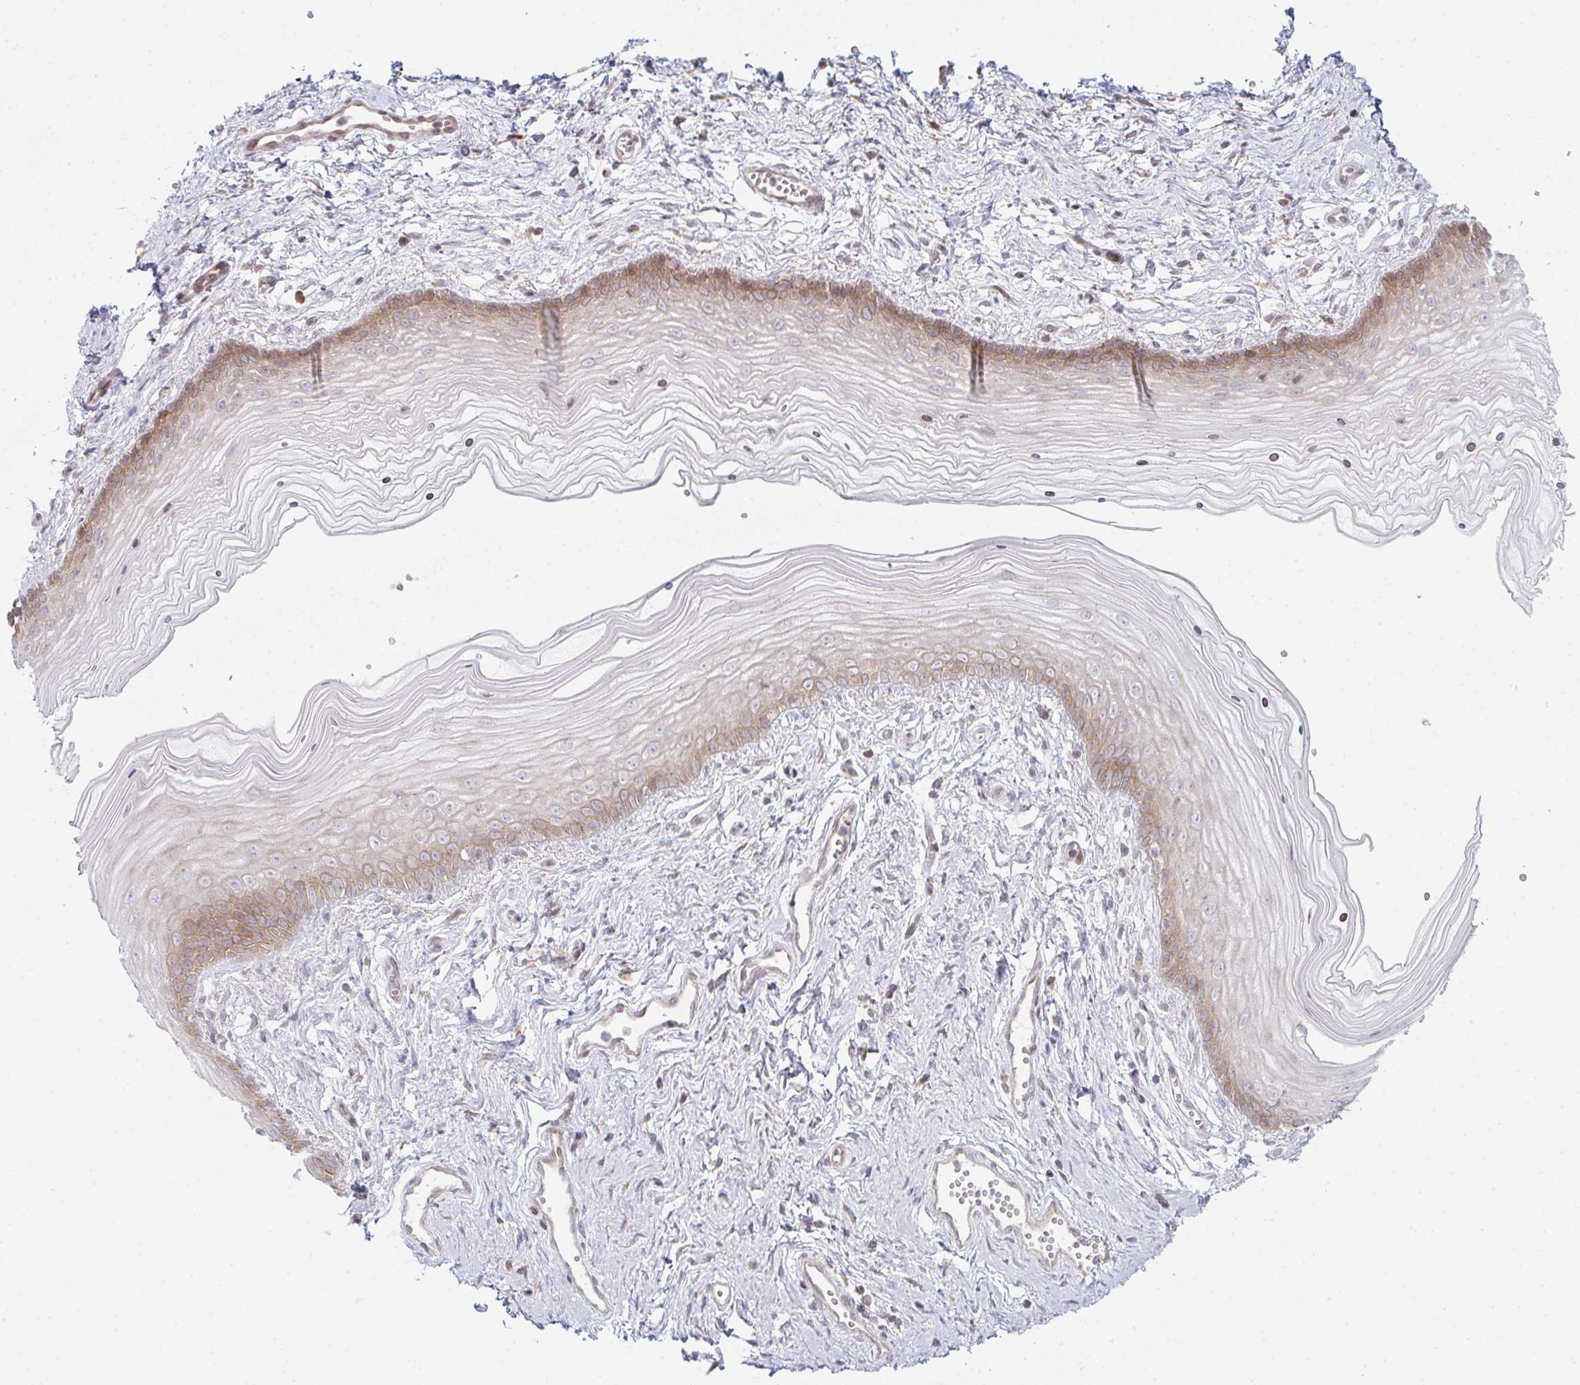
{"staining": {"intensity": "moderate", "quantity": "25%-75%", "location": "cytoplasmic/membranous"}, "tissue": "vagina", "cell_type": "Squamous epithelial cells", "image_type": "normal", "snomed": [{"axis": "morphology", "description": "Normal tissue, NOS"}, {"axis": "topography", "description": "Vagina"}], "caption": "Benign vagina exhibits moderate cytoplasmic/membranous staining in approximately 25%-75% of squamous epithelial cells, visualized by immunohistochemistry.", "gene": "TMEM237", "patient": {"sex": "female", "age": 38}}